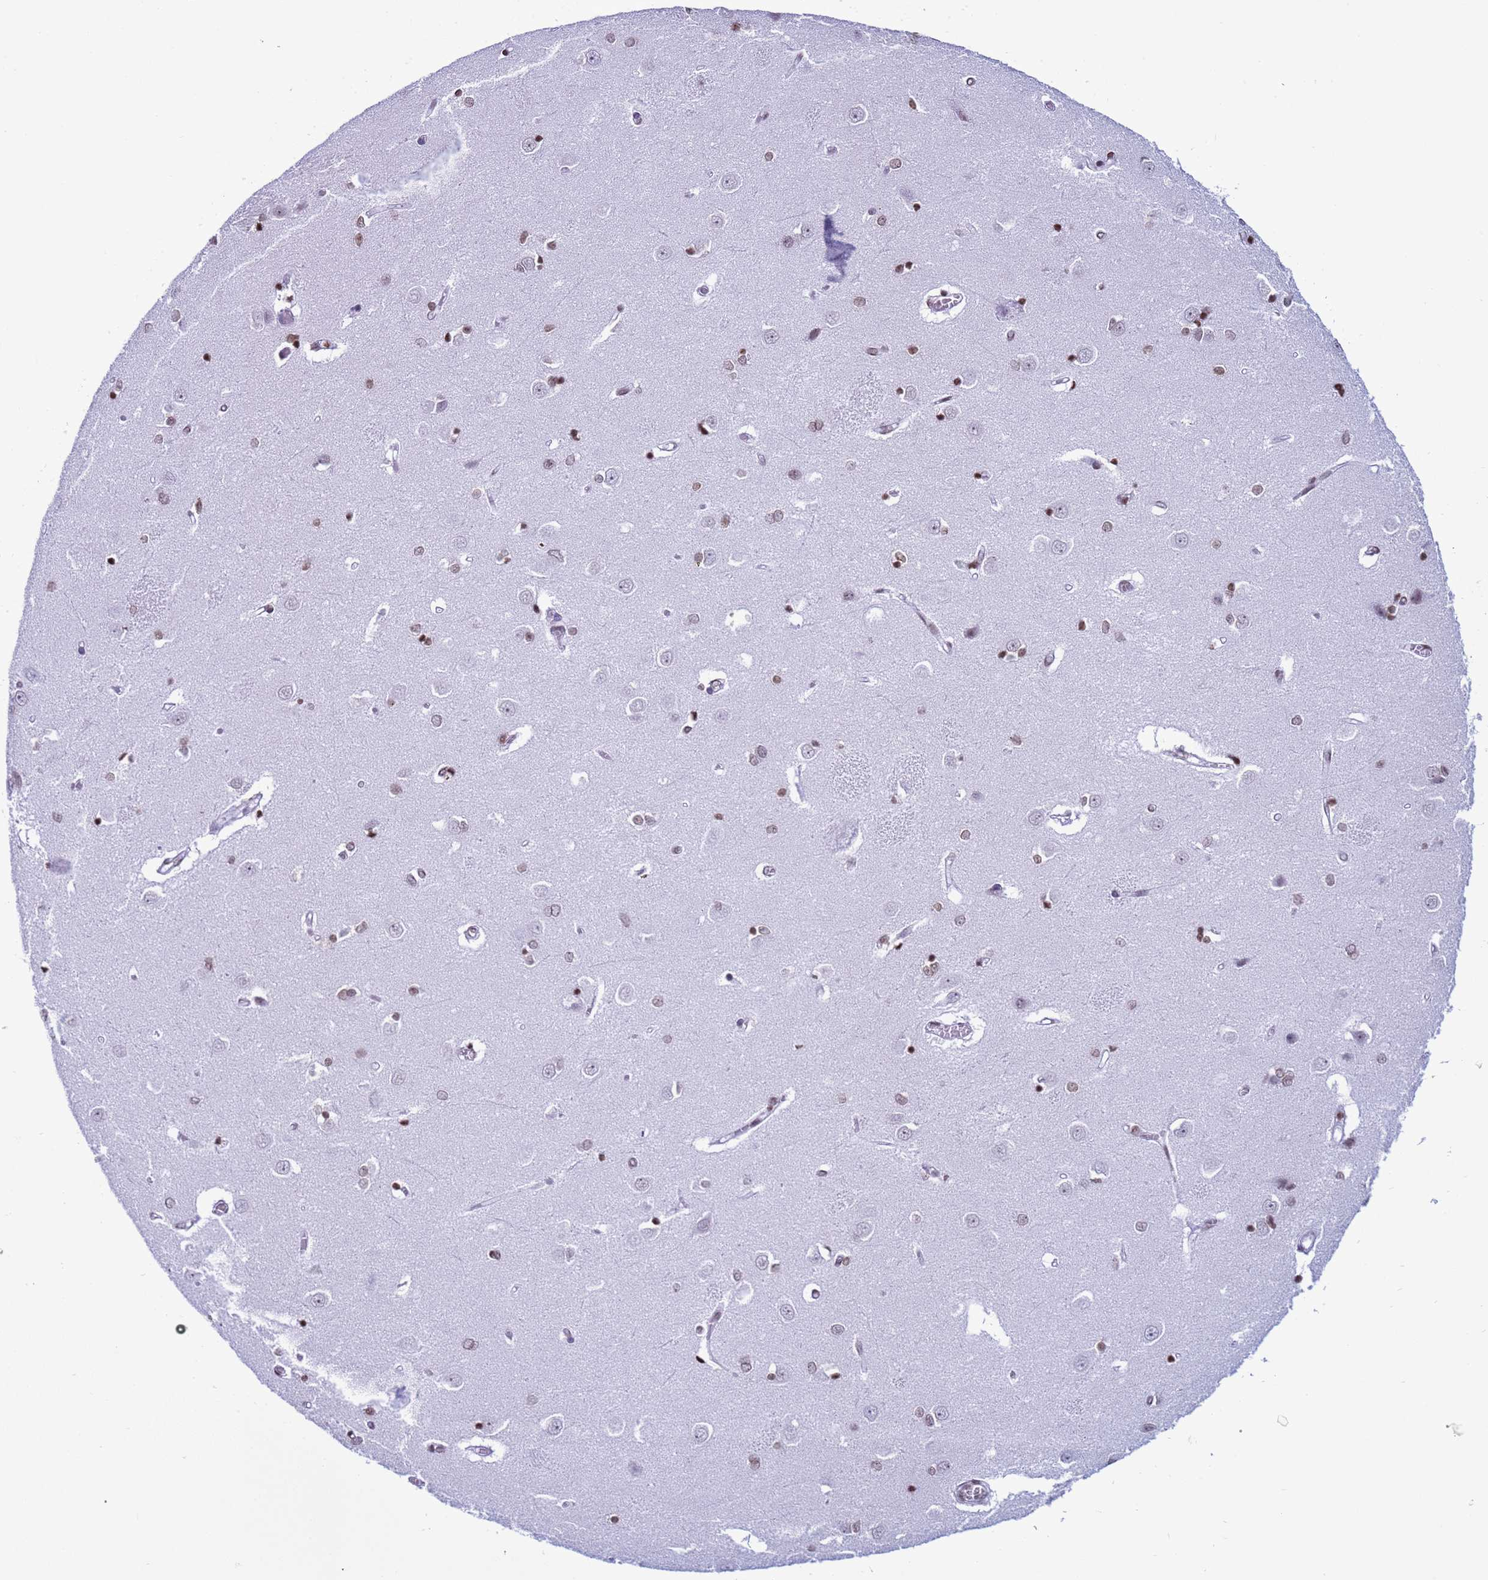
{"staining": {"intensity": "strong", "quantity": ">75%", "location": "nuclear"}, "tissue": "caudate", "cell_type": "Glial cells", "image_type": "normal", "snomed": [{"axis": "morphology", "description": "Normal tissue, NOS"}, {"axis": "topography", "description": "Lateral ventricle wall"}], "caption": "A brown stain highlights strong nuclear staining of a protein in glial cells of benign caudate. The staining is performed using DAB brown chromogen to label protein expression. The nuclei are counter-stained blue using hematoxylin.", "gene": "H4C11", "patient": {"sex": "male", "age": 37}}